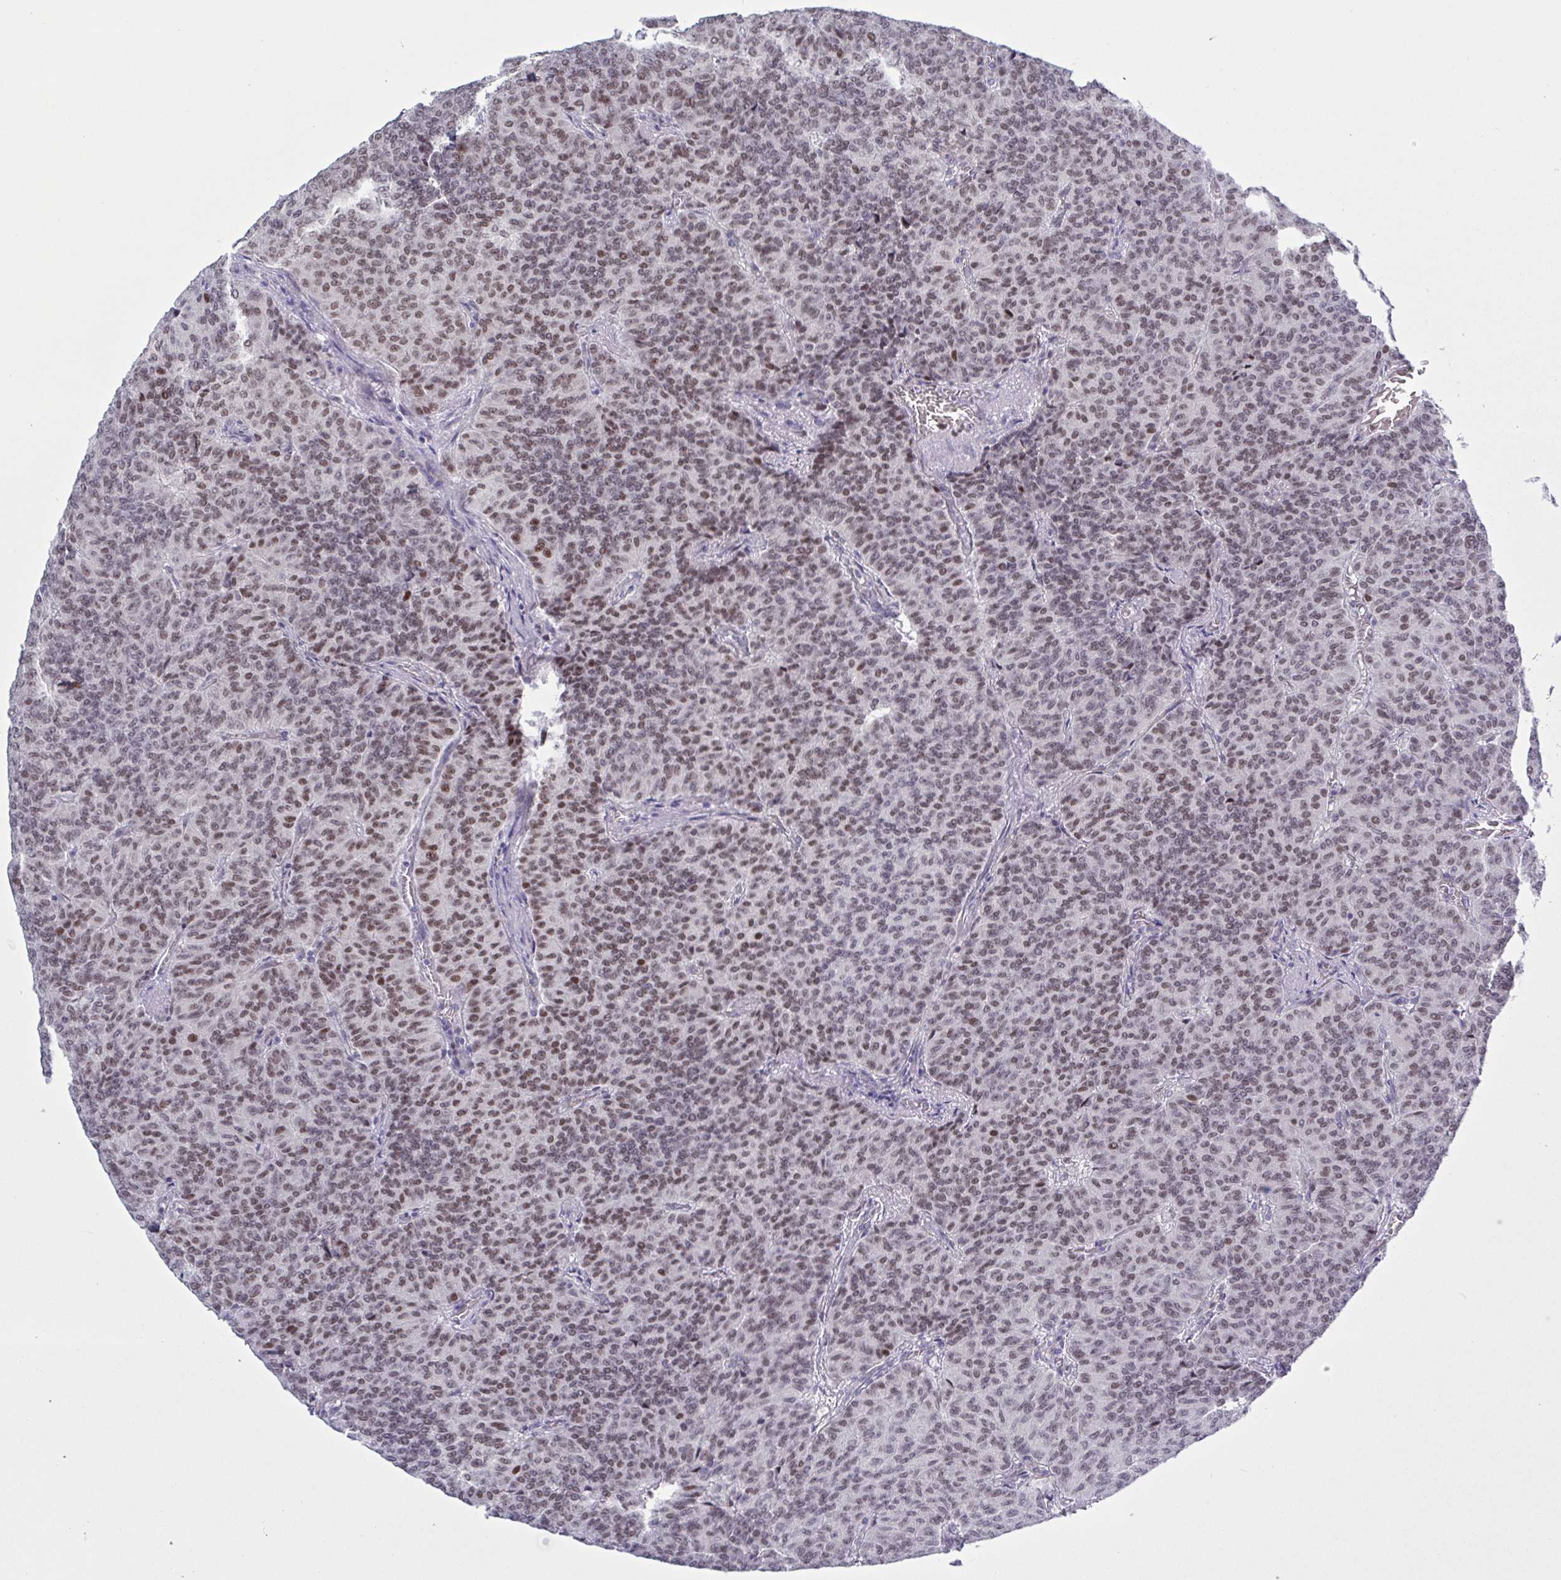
{"staining": {"intensity": "moderate", "quantity": "25%-75%", "location": "nuclear"}, "tissue": "carcinoid", "cell_type": "Tumor cells", "image_type": "cancer", "snomed": [{"axis": "morphology", "description": "Carcinoid, malignant, NOS"}, {"axis": "topography", "description": "Lung"}], "caption": "Tumor cells demonstrate medium levels of moderate nuclear staining in approximately 25%-75% of cells in human malignant carcinoid.", "gene": "PRMT6", "patient": {"sex": "male", "age": 61}}